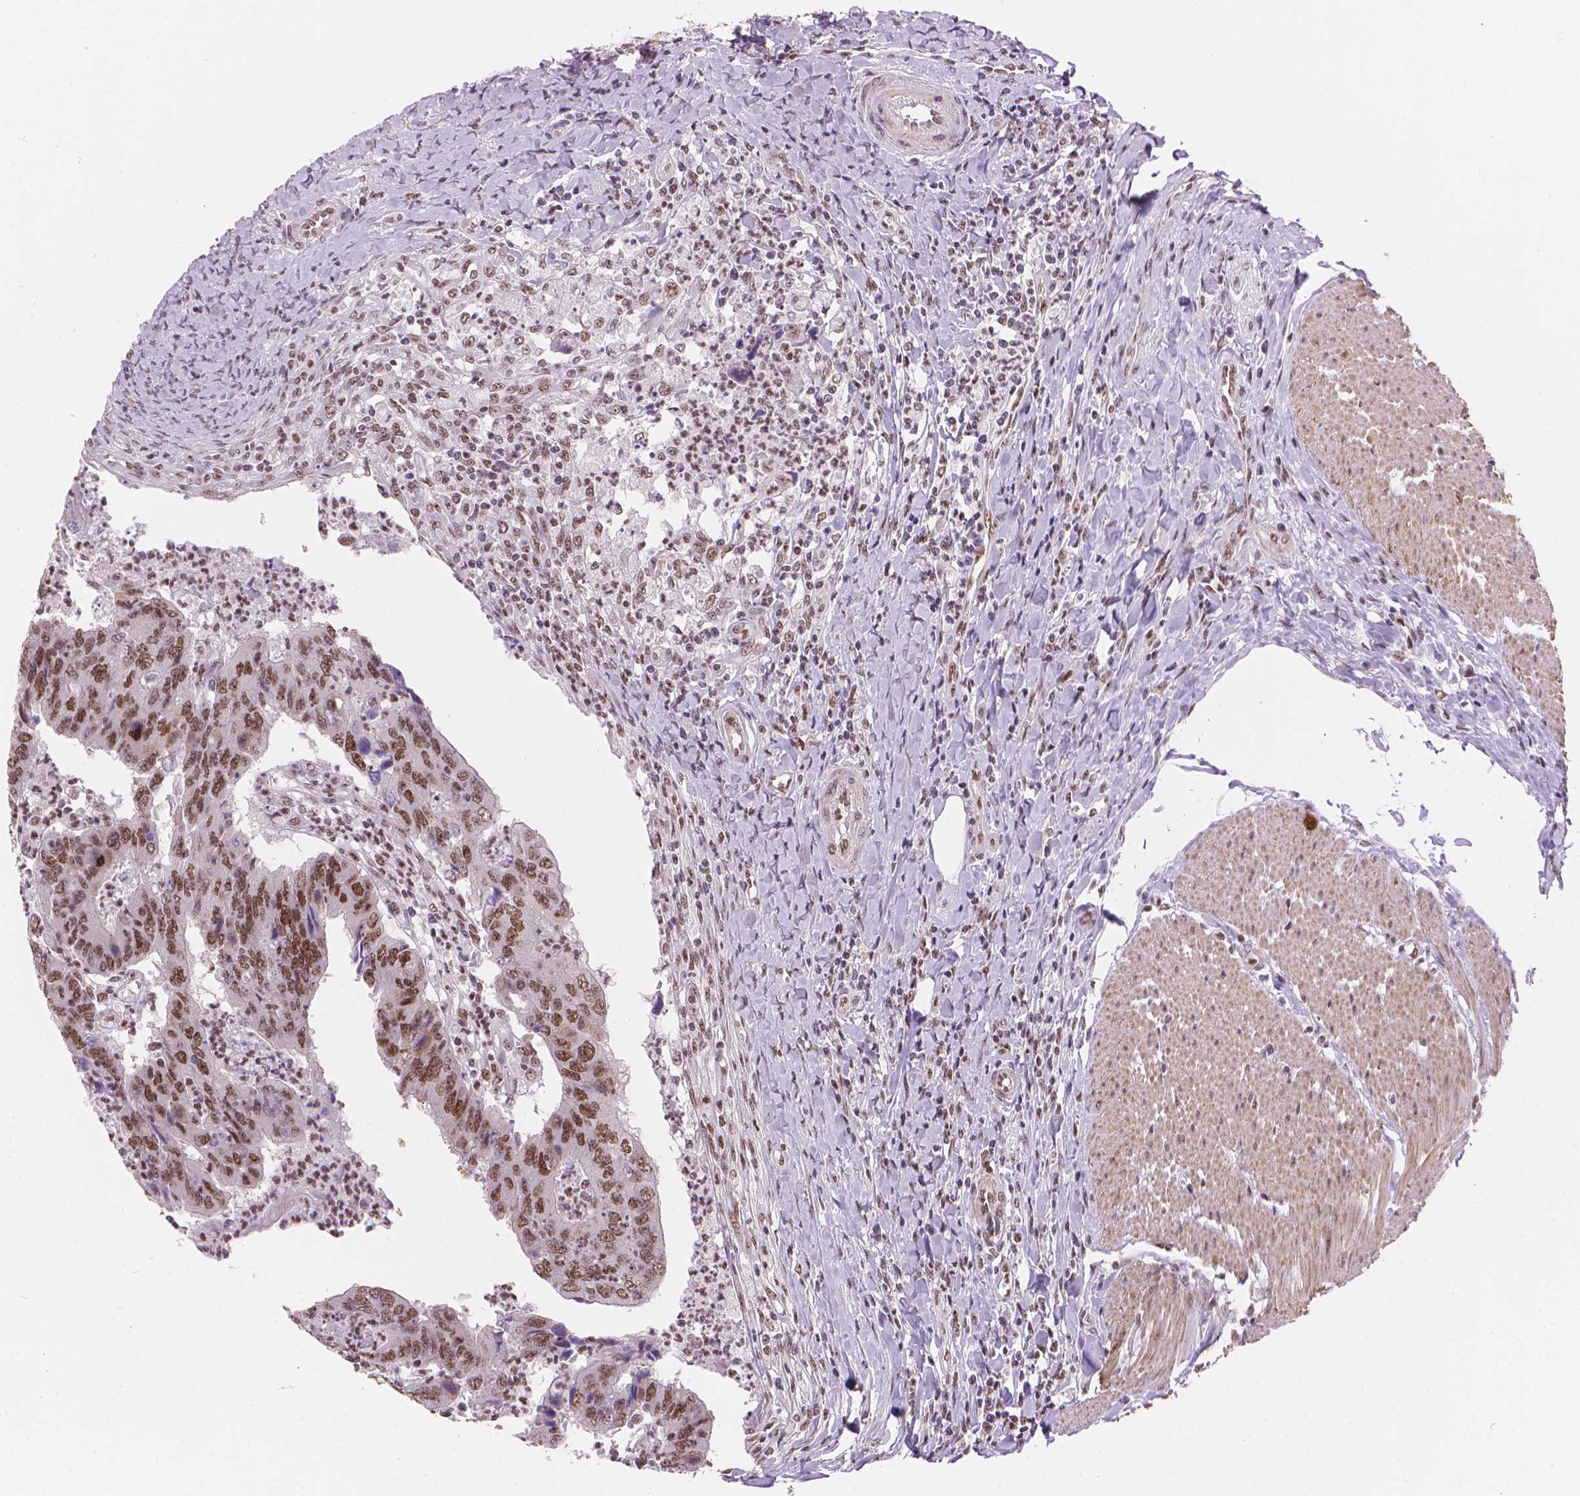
{"staining": {"intensity": "moderate", "quantity": ">75%", "location": "nuclear"}, "tissue": "colorectal cancer", "cell_type": "Tumor cells", "image_type": "cancer", "snomed": [{"axis": "morphology", "description": "Adenocarcinoma, NOS"}, {"axis": "topography", "description": "Colon"}], "caption": "Protein analysis of colorectal cancer (adenocarcinoma) tissue reveals moderate nuclear staining in about >75% of tumor cells. (DAB (3,3'-diaminobenzidine) IHC with brightfield microscopy, high magnification).", "gene": "UBN1", "patient": {"sex": "female", "age": 67}}